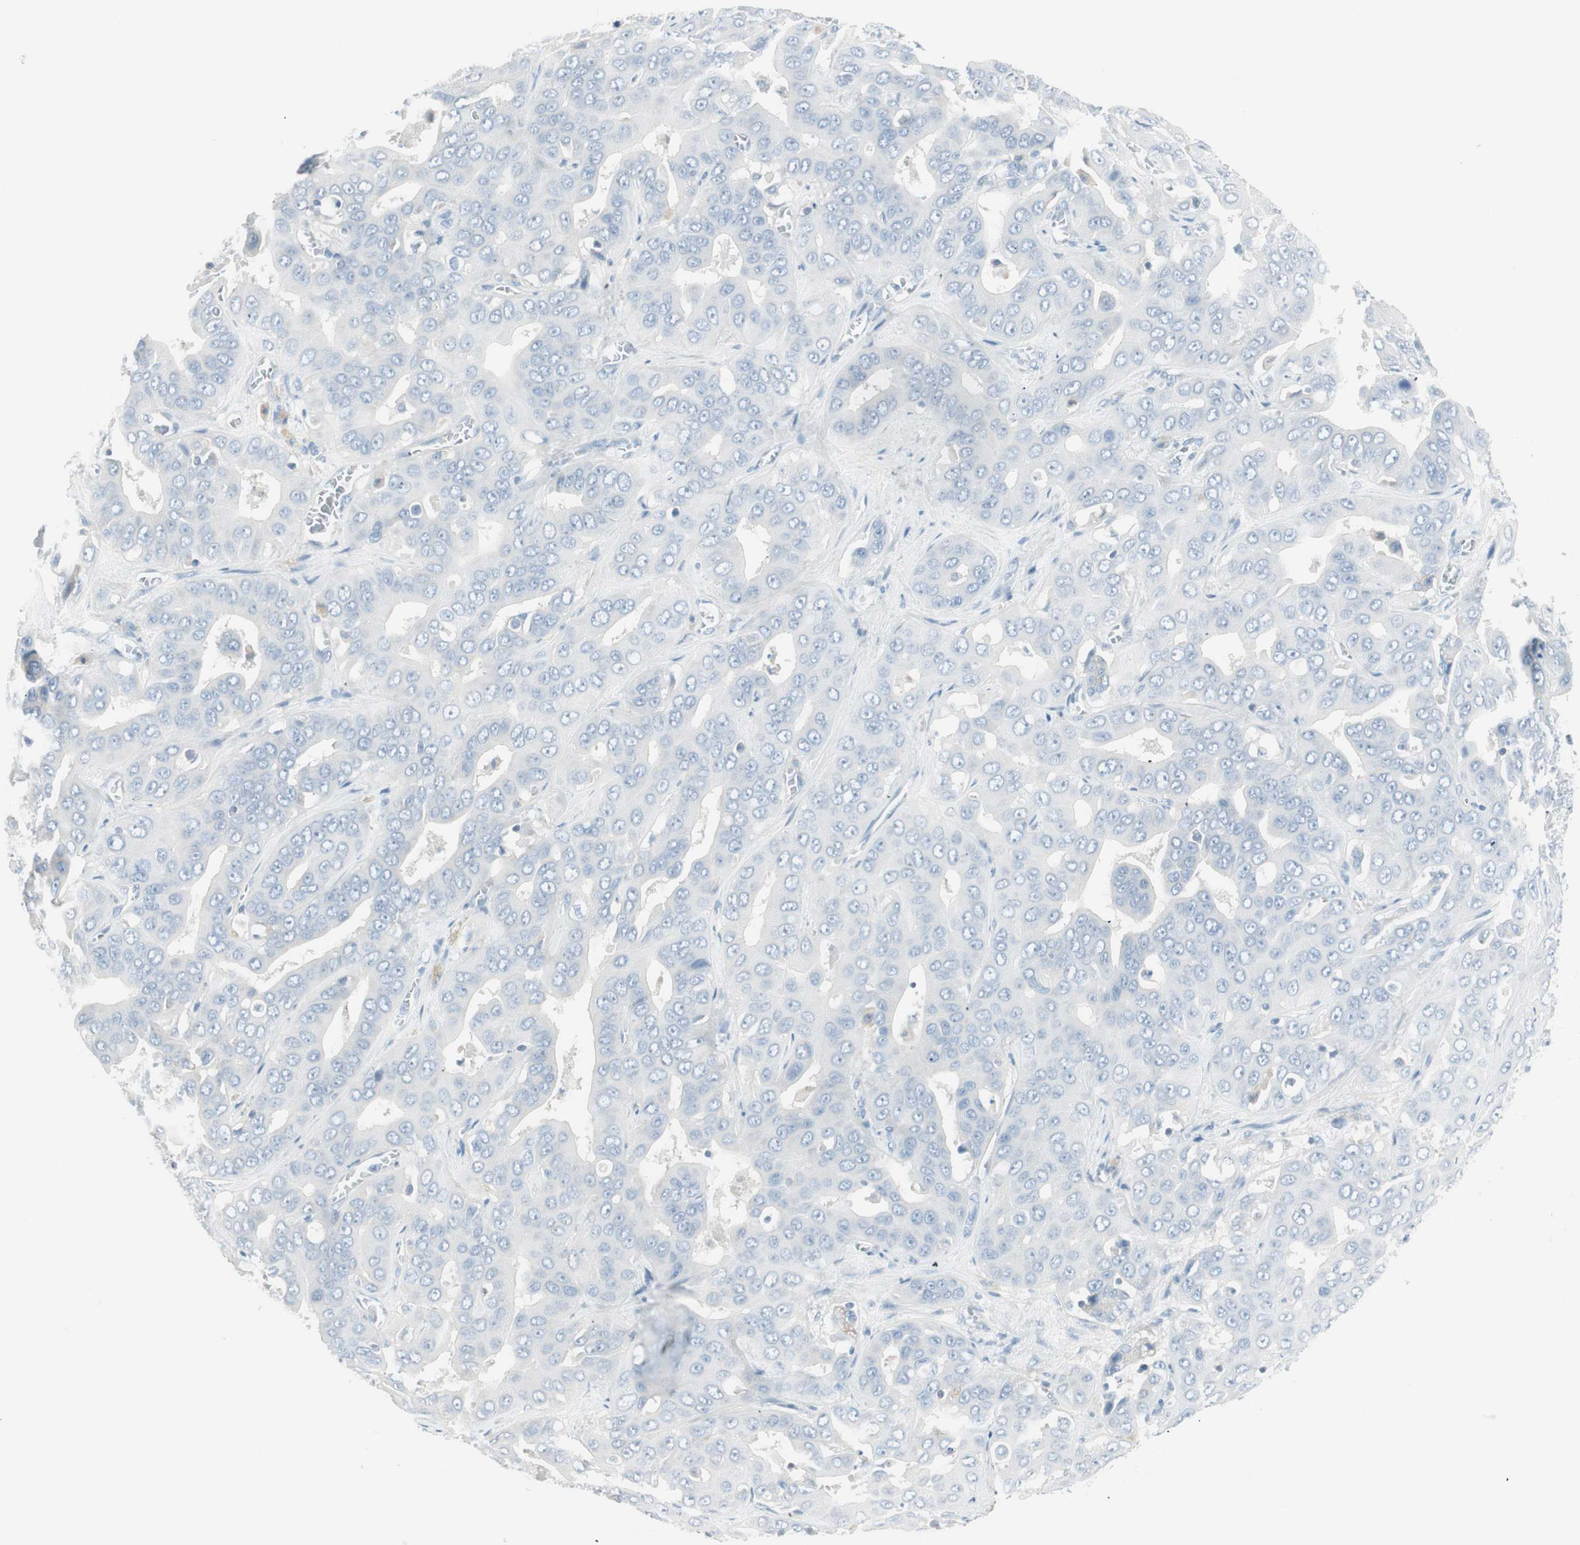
{"staining": {"intensity": "negative", "quantity": "none", "location": "none"}, "tissue": "liver cancer", "cell_type": "Tumor cells", "image_type": "cancer", "snomed": [{"axis": "morphology", "description": "Cholangiocarcinoma"}, {"axis": "topography", "description": "Liver"}], "caption": "The histopathology image exhibits no significant positivity in tumor cells of liver cancer.", "gene": "ITLN2", "patient": {"sex": "female", "age": 52}}